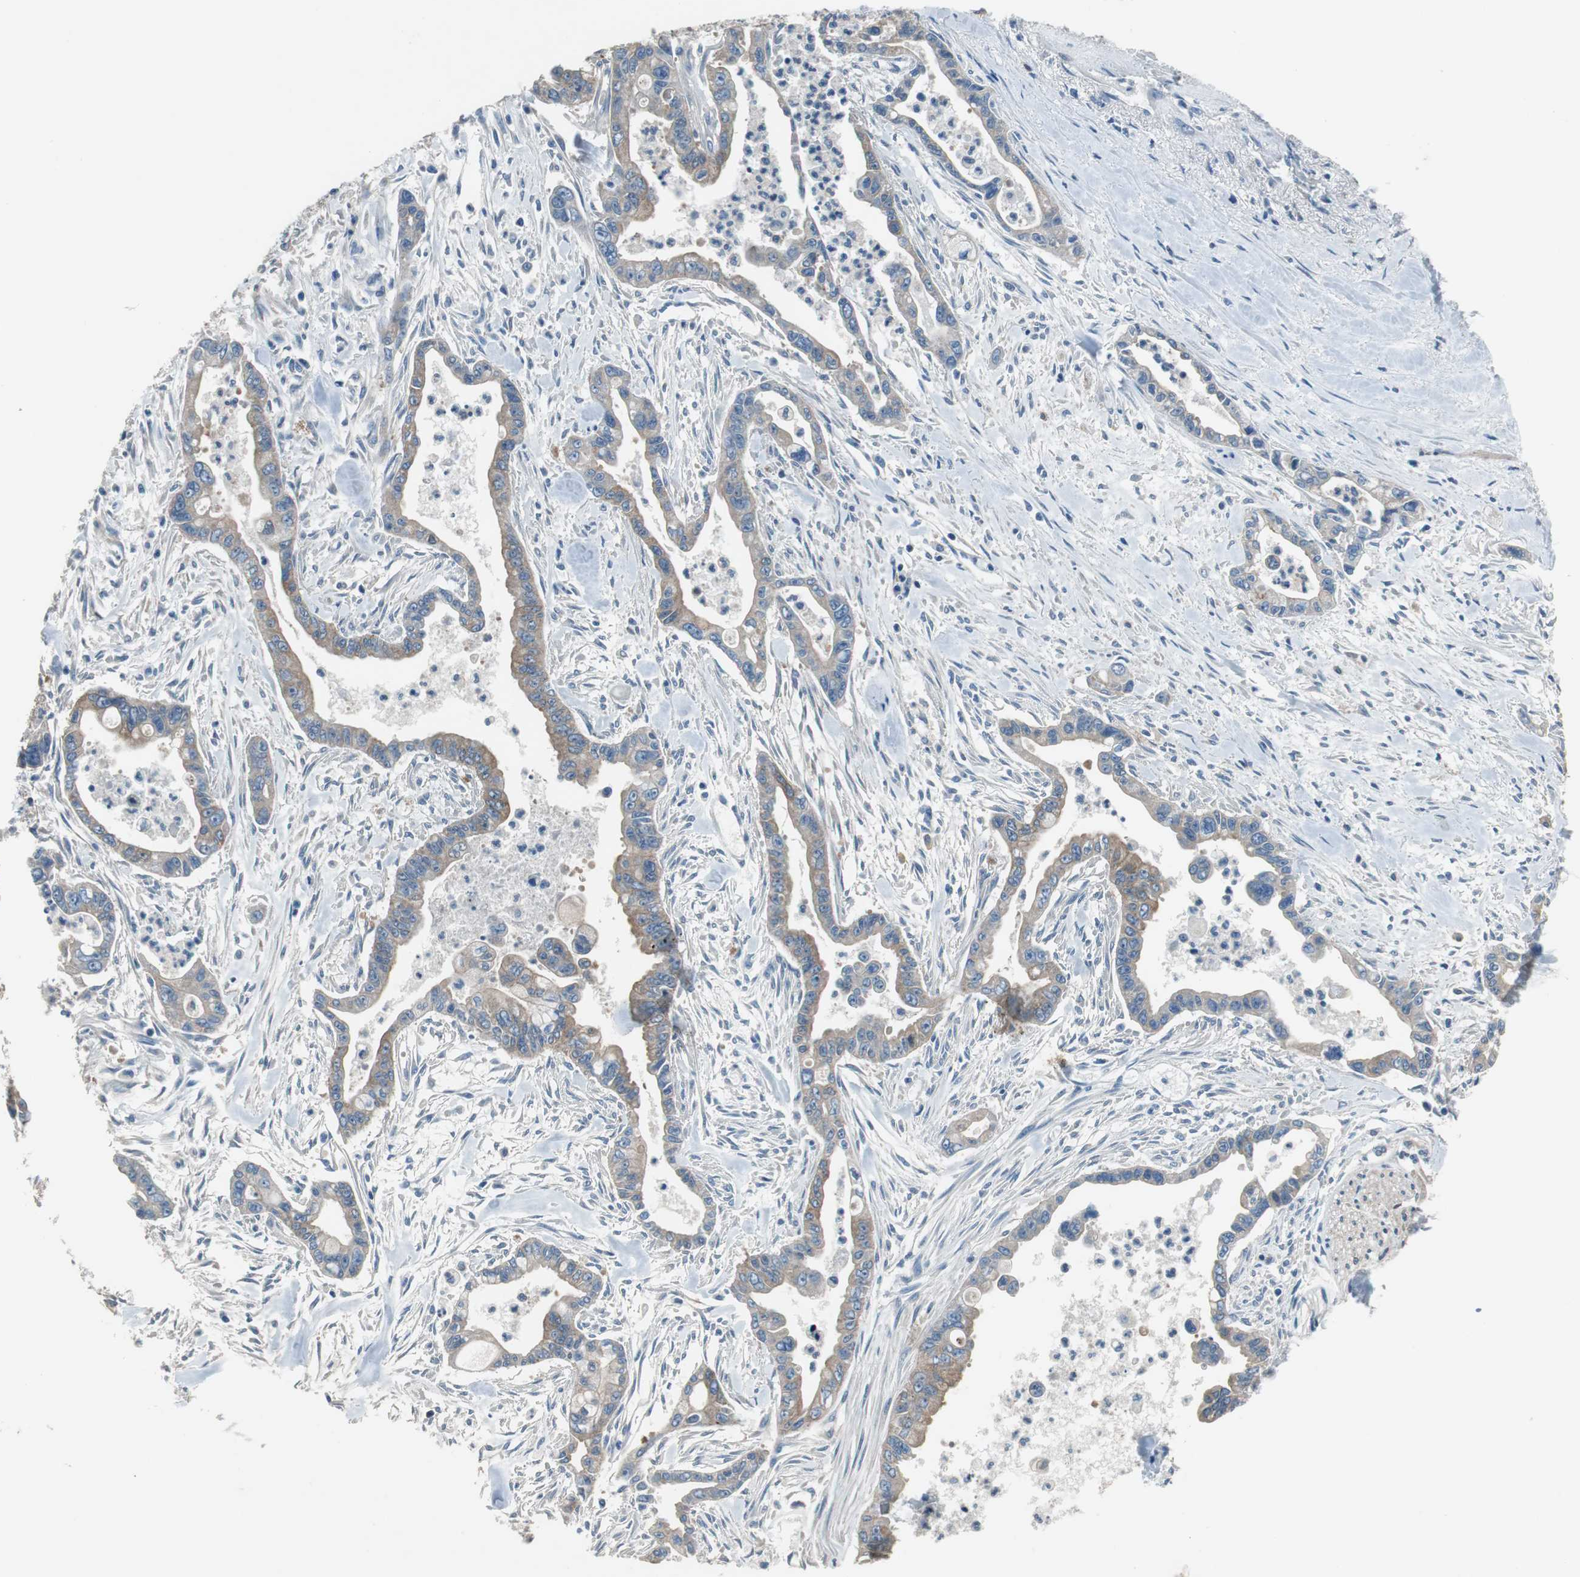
{"staining": {"intensity": "weak", "quantity": "25%-75%", "location": "cytoplasmic/membranous"}, "tissue": "pancreatic cancer", "cell_type": "Tumor cells", "image_type": "cancer", "snomed": [{"axis": "morphology", "description": "Adenocarcinoma, NOS"}, {"axis": "topography", "description": "Pancreas"}], "caption": "Protein expression by immunohistochemistry exhibits weak cytoplasmic/membranous staining in approximately 25%-75% of tumor cells in adenocarcinoma (pancreatic).", "gene": "PRKCA", "patient": {"sex": "male", "age": 70}}